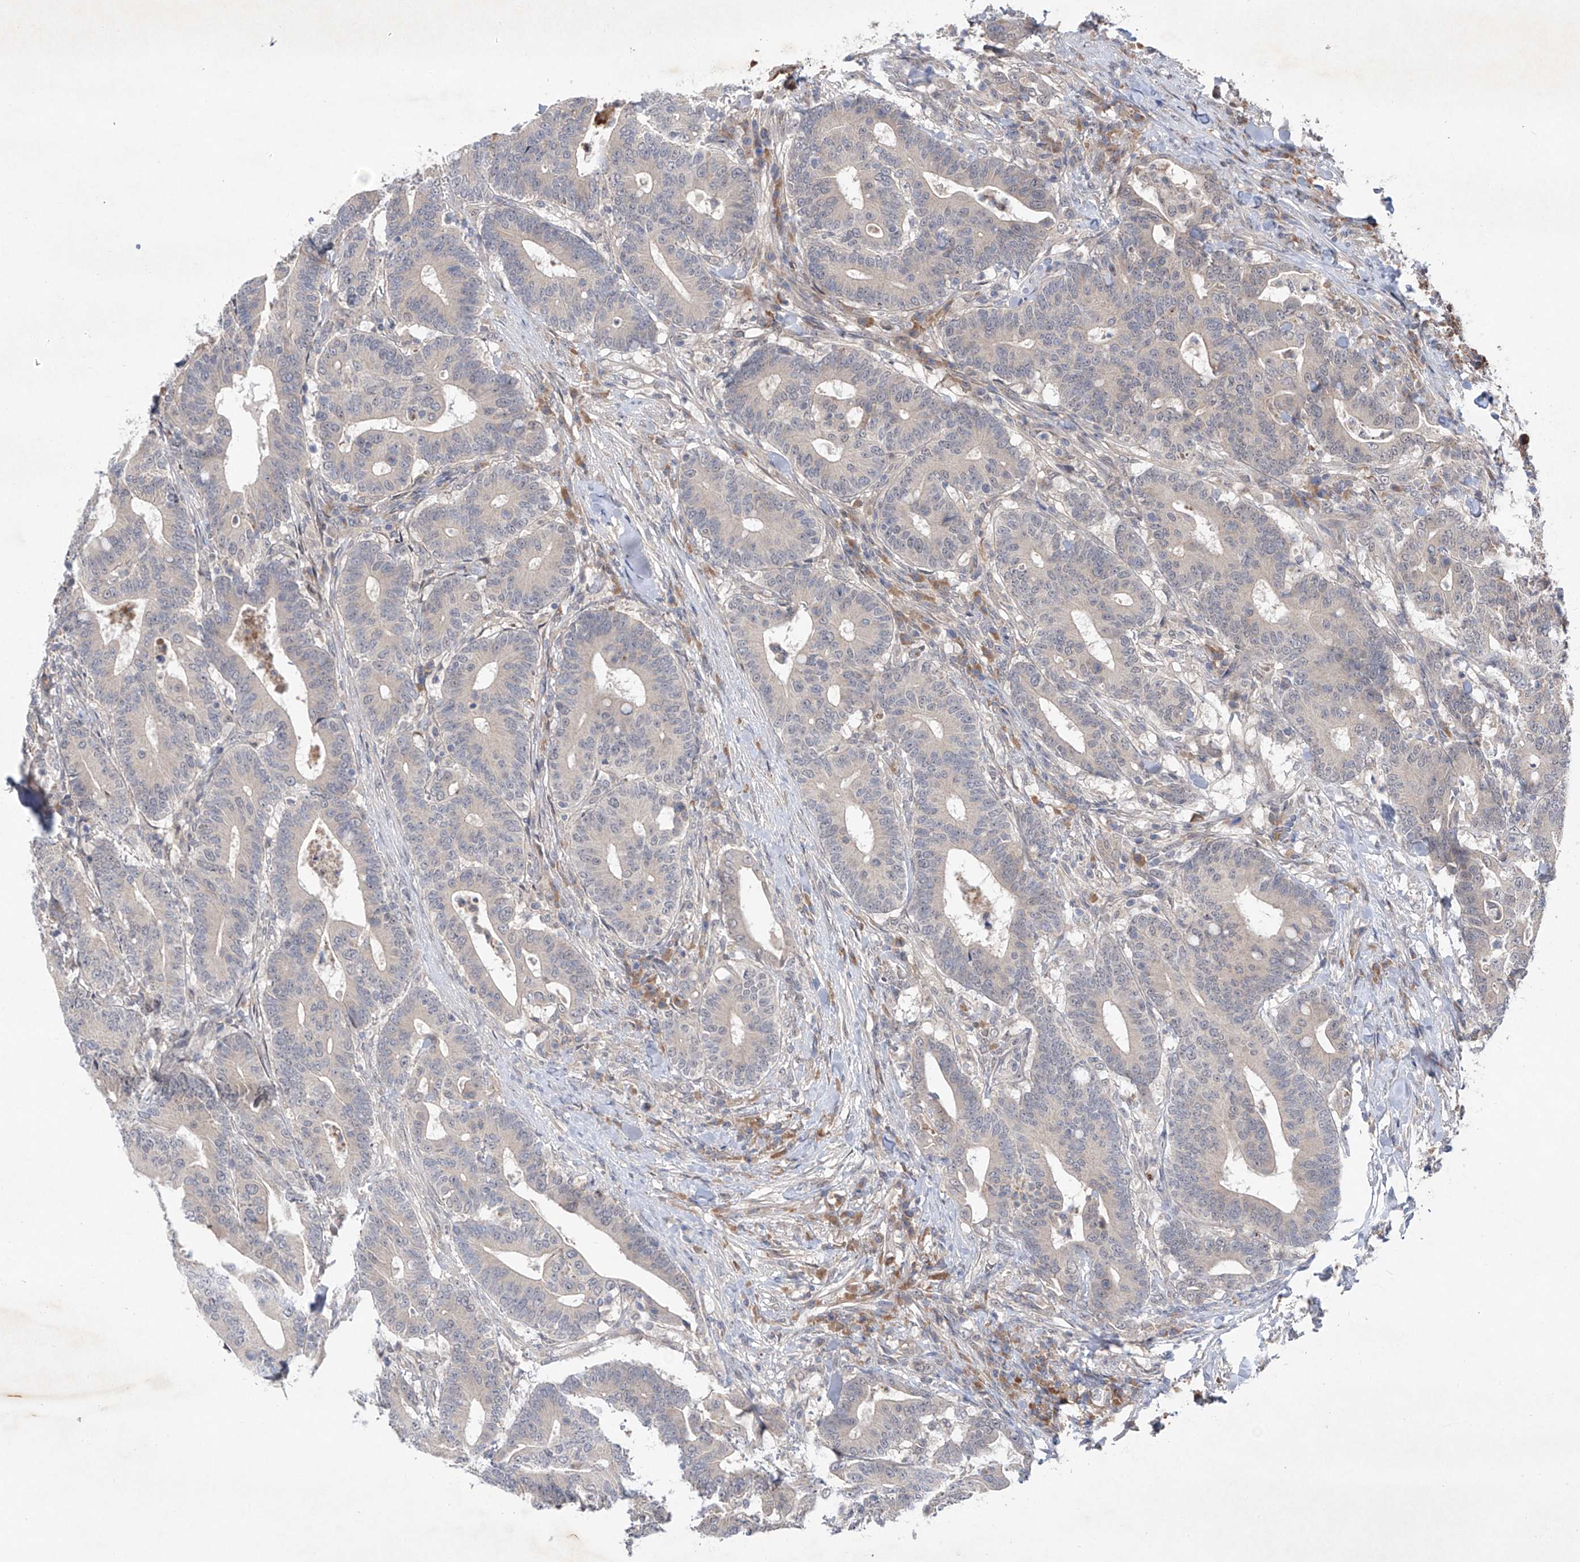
{"staining": {"intensity": "negative", "quantity": "none", "location": "none"}, "tissue": "colorectal cancer", "cell_type": "Tumor cells", "image_type": "cancer", "snomed": [{"axis": "morphology", "description": "Adenocarcinoma, NOS"}, {"axis": "topography", "description": "Colon"}], "caption": "Tumor cells are negative for protein expression in human colorectal cancer. (Brightfield microscopy of DAB IHC at high magnification).", "gene": "FAM135A", "patient": {"sex": "female", "age": 66}}